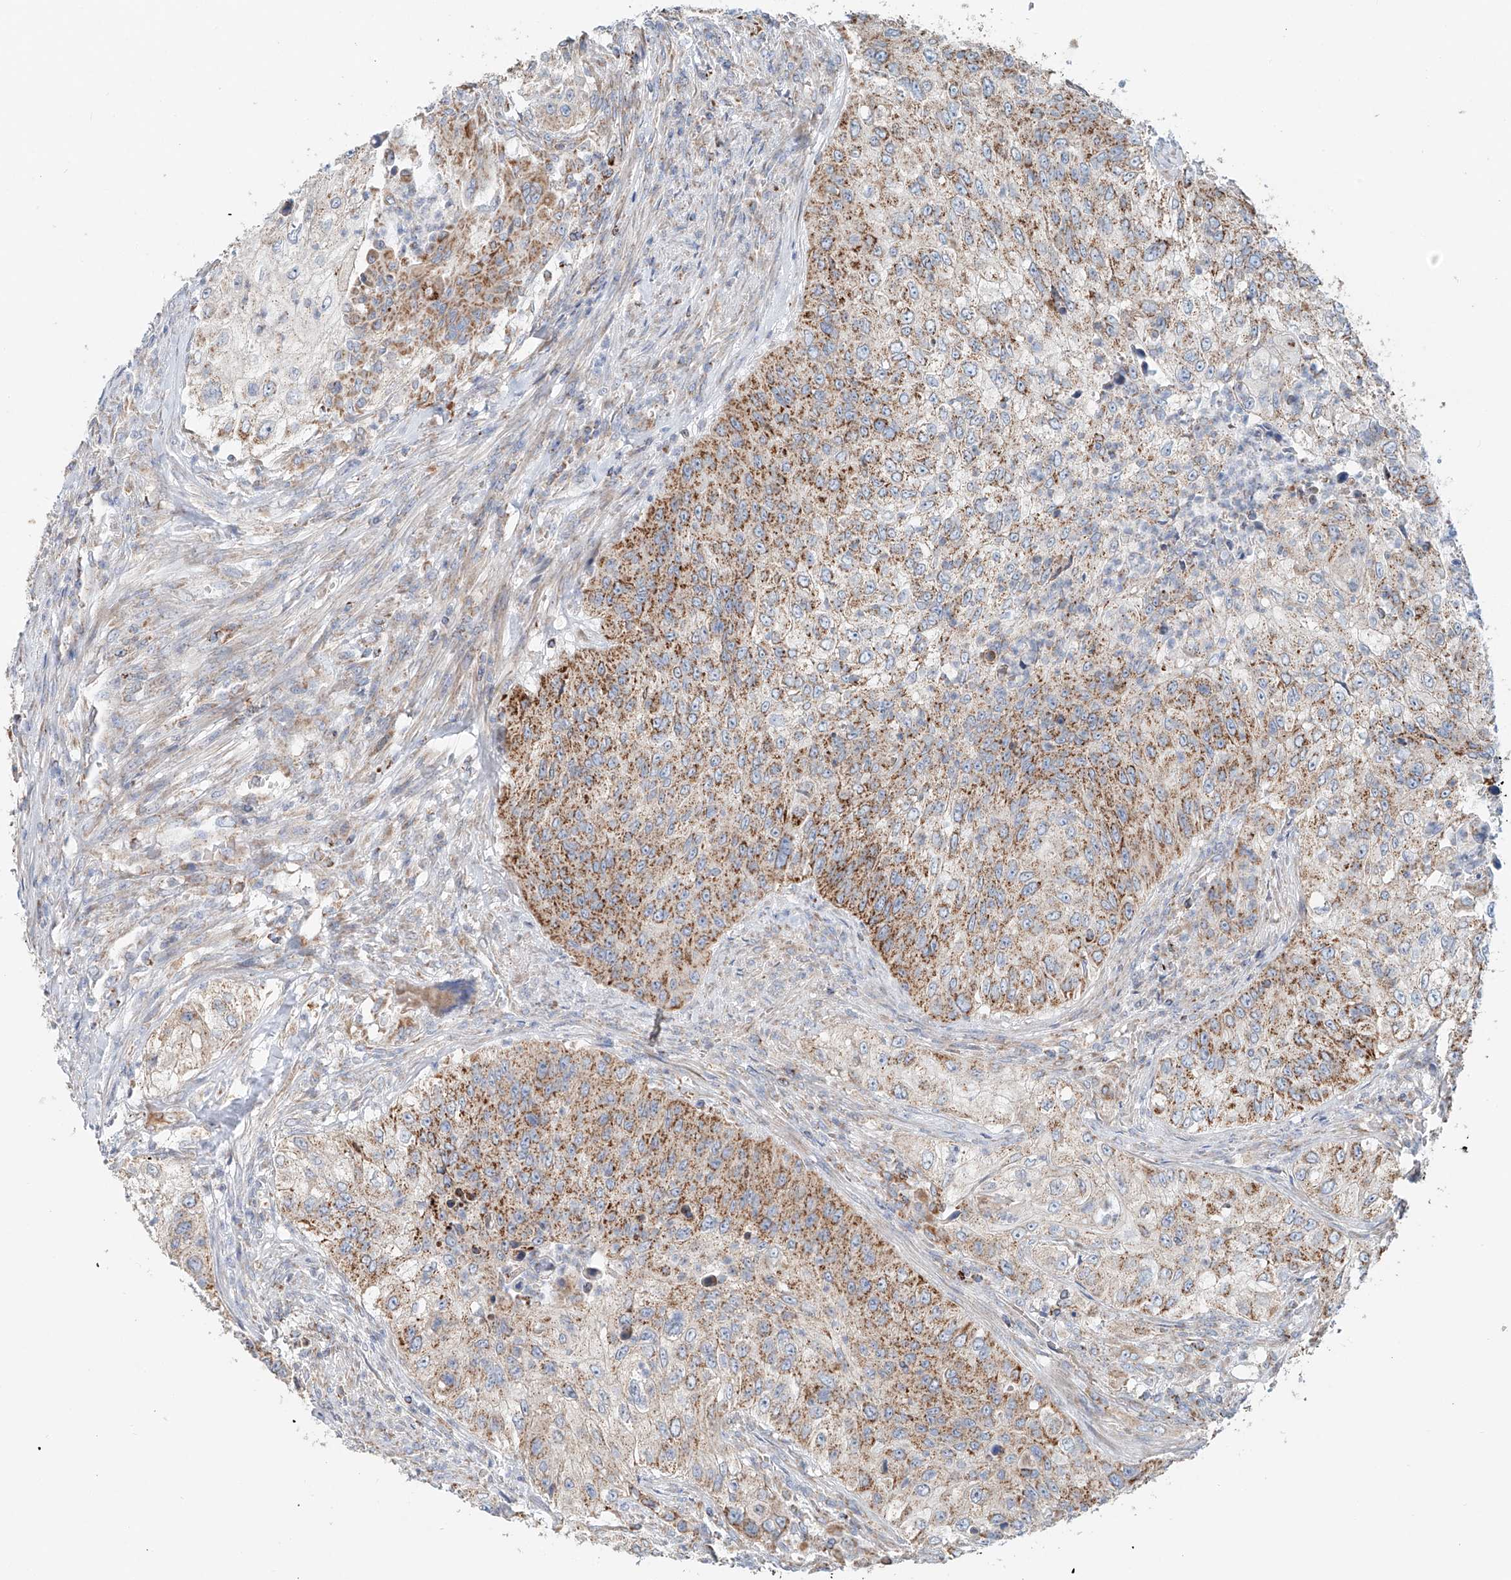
{"staining": {"intensity": "moderate", "quantity": ">75%", "location": "cytoplasmic/membranous"}, "tissue": "urothelial cancer", "cell_type": "Tumor cells", "image_type": "cancer", "snomed": [{"axis": "morphology", "description": "Urothelial carcinoma, High grade"}, {"axis": "topography", "description": "Urinary bladder"}], "caption": "Human high-grade urothelial carcinoma stained with a protein marker shows moderate staining in tumor cells.", "gene": "CARD10", "patient": {"sex": "female", "age": 60}}